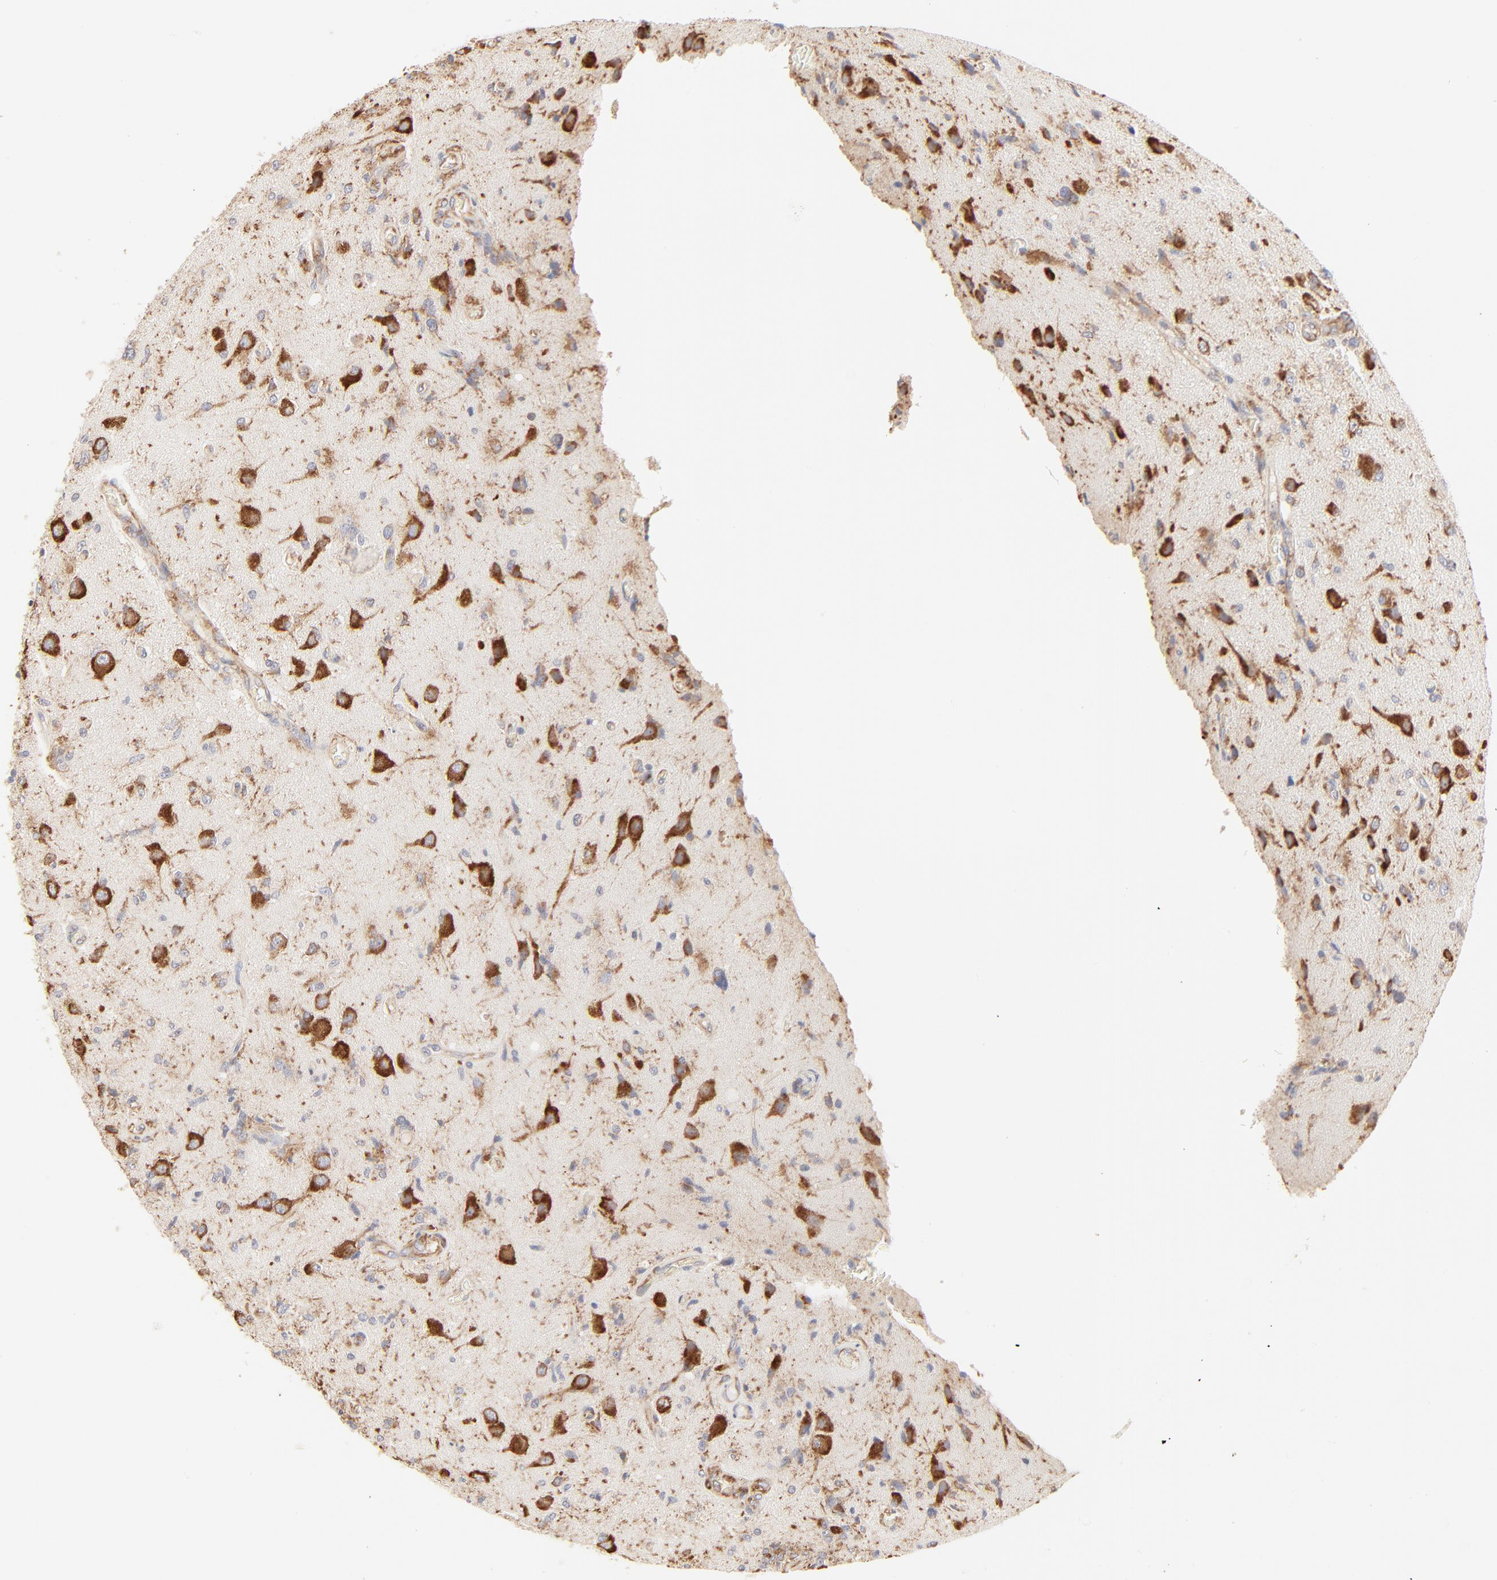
{"staining": {"intensity": "weak", "quantity": ">75%", "location": "cytoplasmic/membranous"}, "tissue": "glioma", "cell_type": "Tumor cells", "image_type": "cancer", "snomed": [{"axis": "morphology", "description": "Normal tissue, NOS"}, {"axis": "morphology", "description": "Glioma, malignant, High grade"}, {"axis": "topography", "description": "Cerebral cortex"}], "caption": "The immunohistochemical stain labels weak cytoplasmic/membranous expression in tumor cells of malignant glioma (high-grade) tissue.", "gene": "RPS20", "patient": {"sex": "male", "age": 77}}